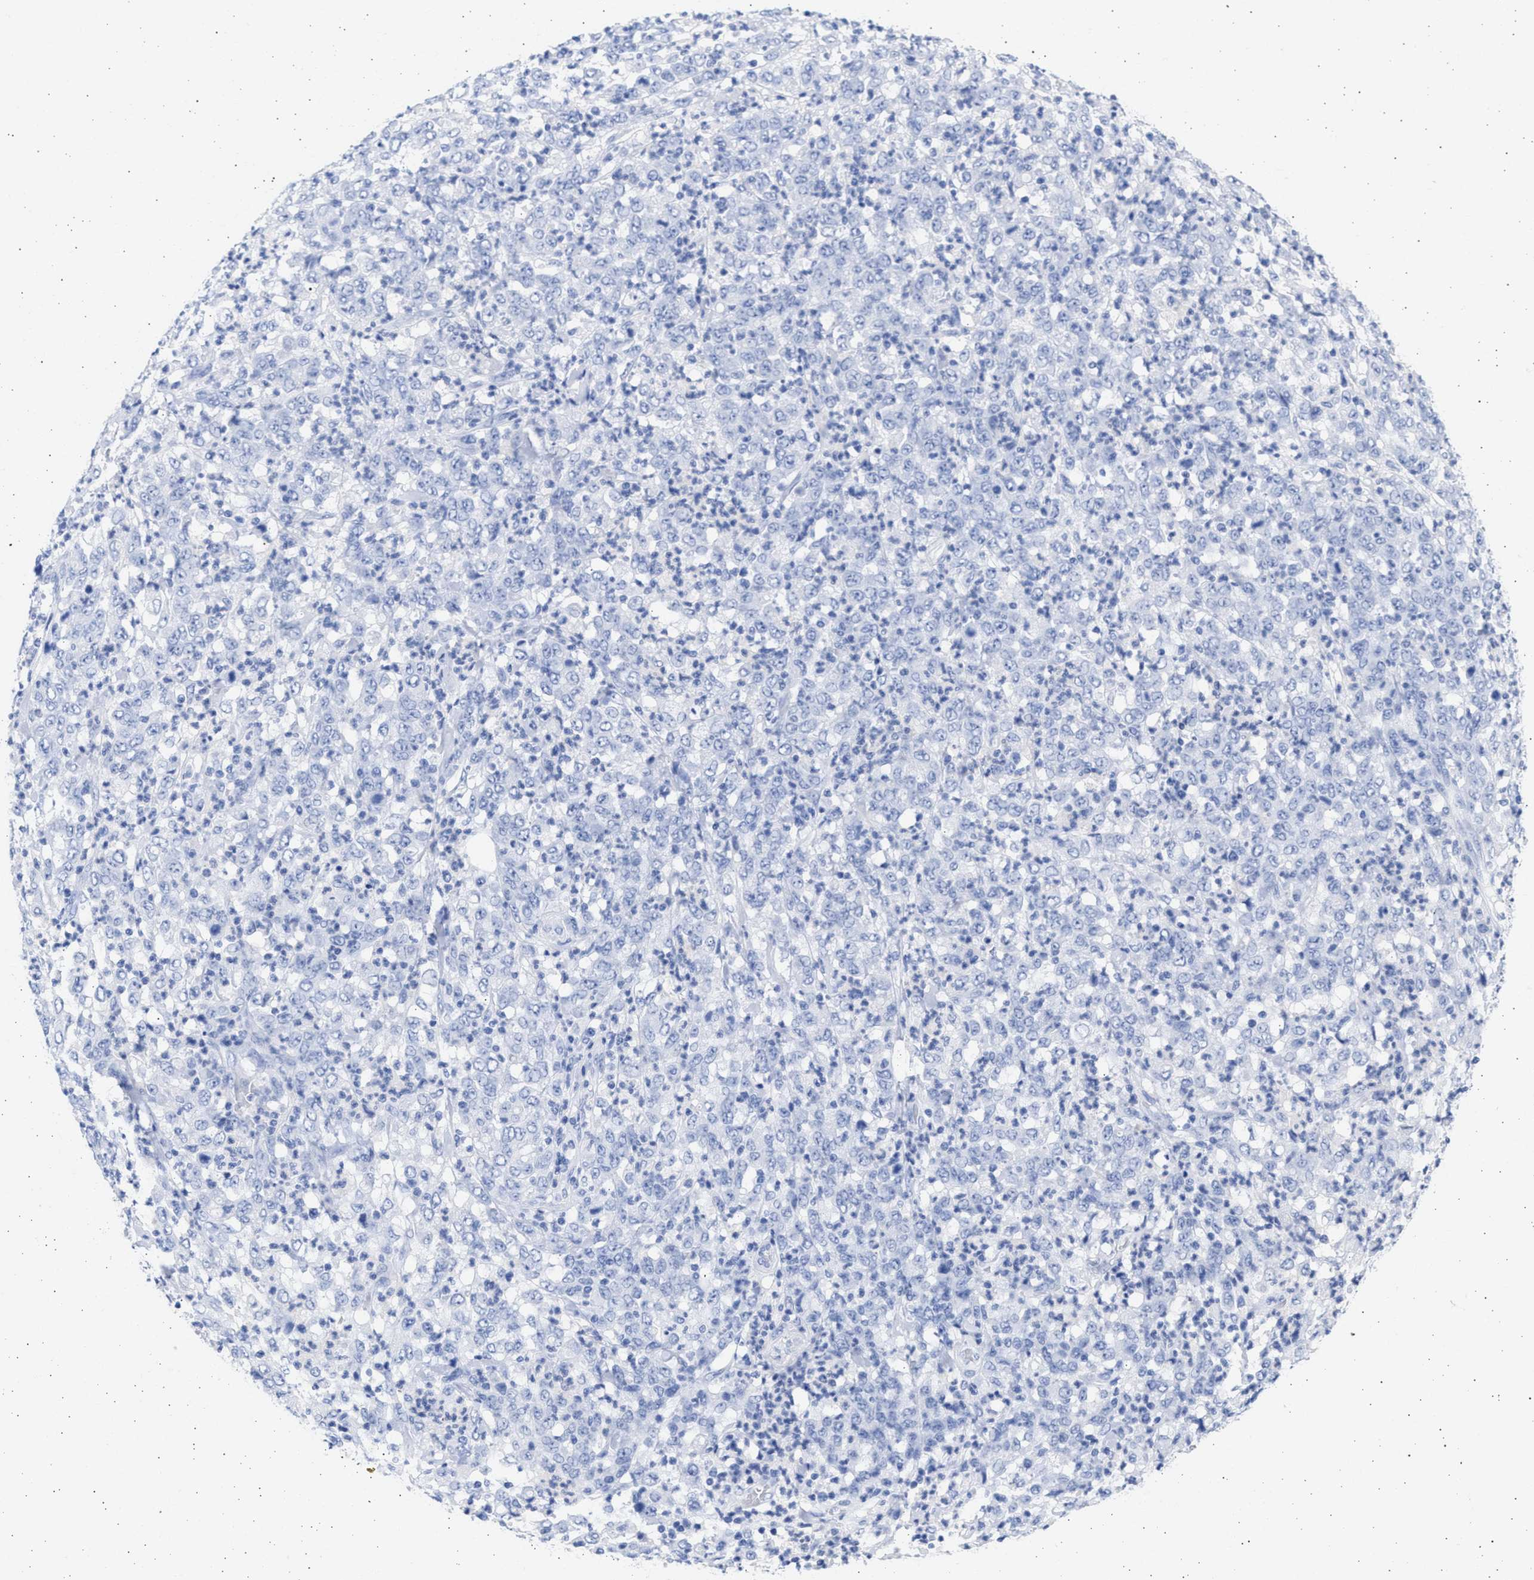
{"staining": {"intensity": "negative", "quantity": "none", "location": "none"}, "tissue": "stomach cancer", "cell_type": "Tumor cells", "image_type": "cancer", "snomed": [{"axis": "morphology", "description": "Adenocarcinoma, NOS"}, {"axis": "topography", "description": "Stomach, lower"}], "caption": "Immunohistochemical staining of adenocarcinoma (stomach) exhibits no significant positivity in tumor cells.", "gene": "ALDOC", "patient": {"sex": "female", "age": 71}}